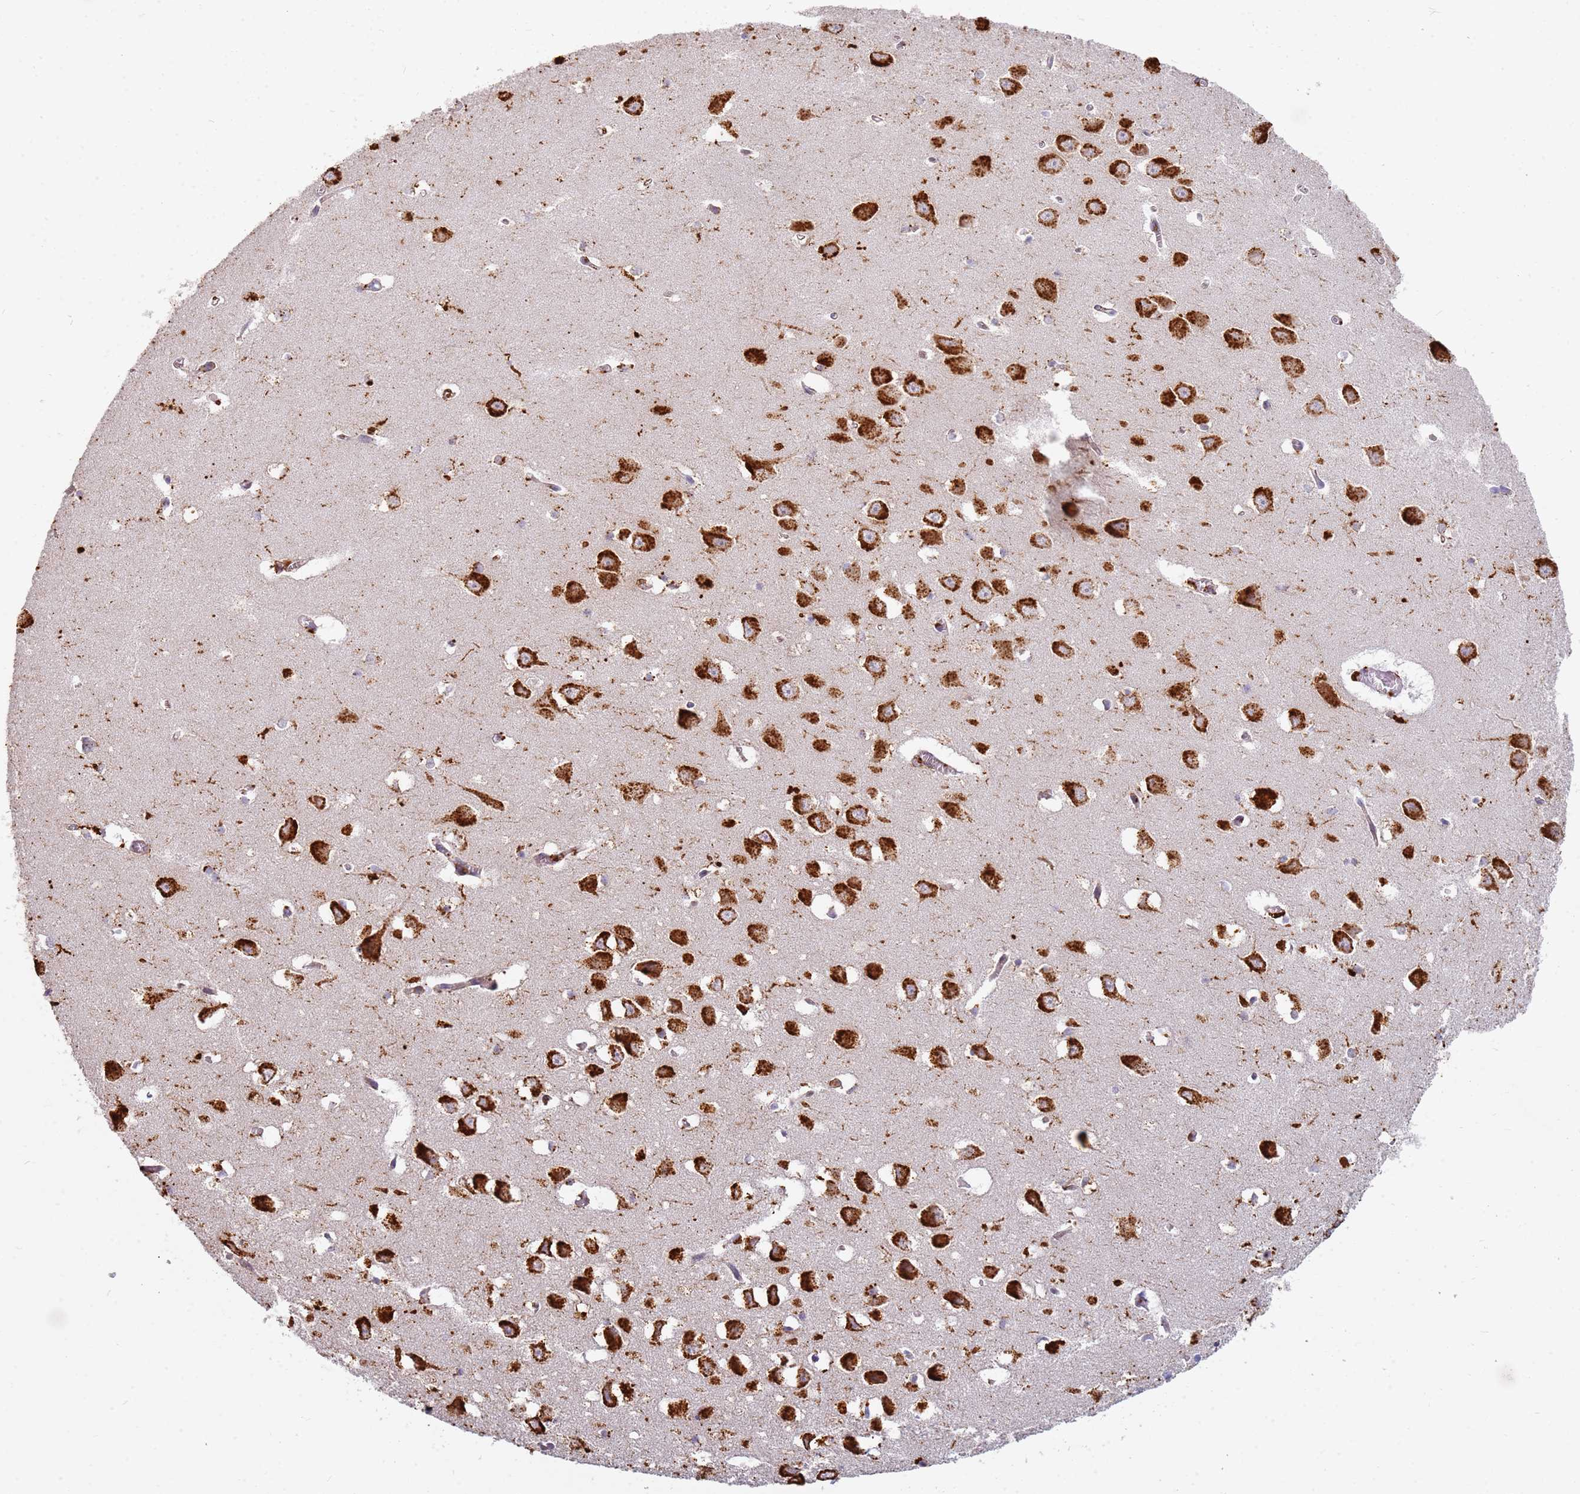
{"staining": {"intensity": "weak", "quantity": "<25%", "location": "cytoplasmic/membranous"}, "tissue": "hippocampus", "cell_type": "Glial cells", "image_type": "normal", "snomed": [{"axis": "morphology", "description": "Normal tissue, NOS"}, {"axis": "topography", "description": "Hippocampus"}], "caption": "The photomicrograph displays no staining of glial cells in benign hippocampus.", "gene": "TMEM229B", "patient": {"sex": "male", "age": 70}}